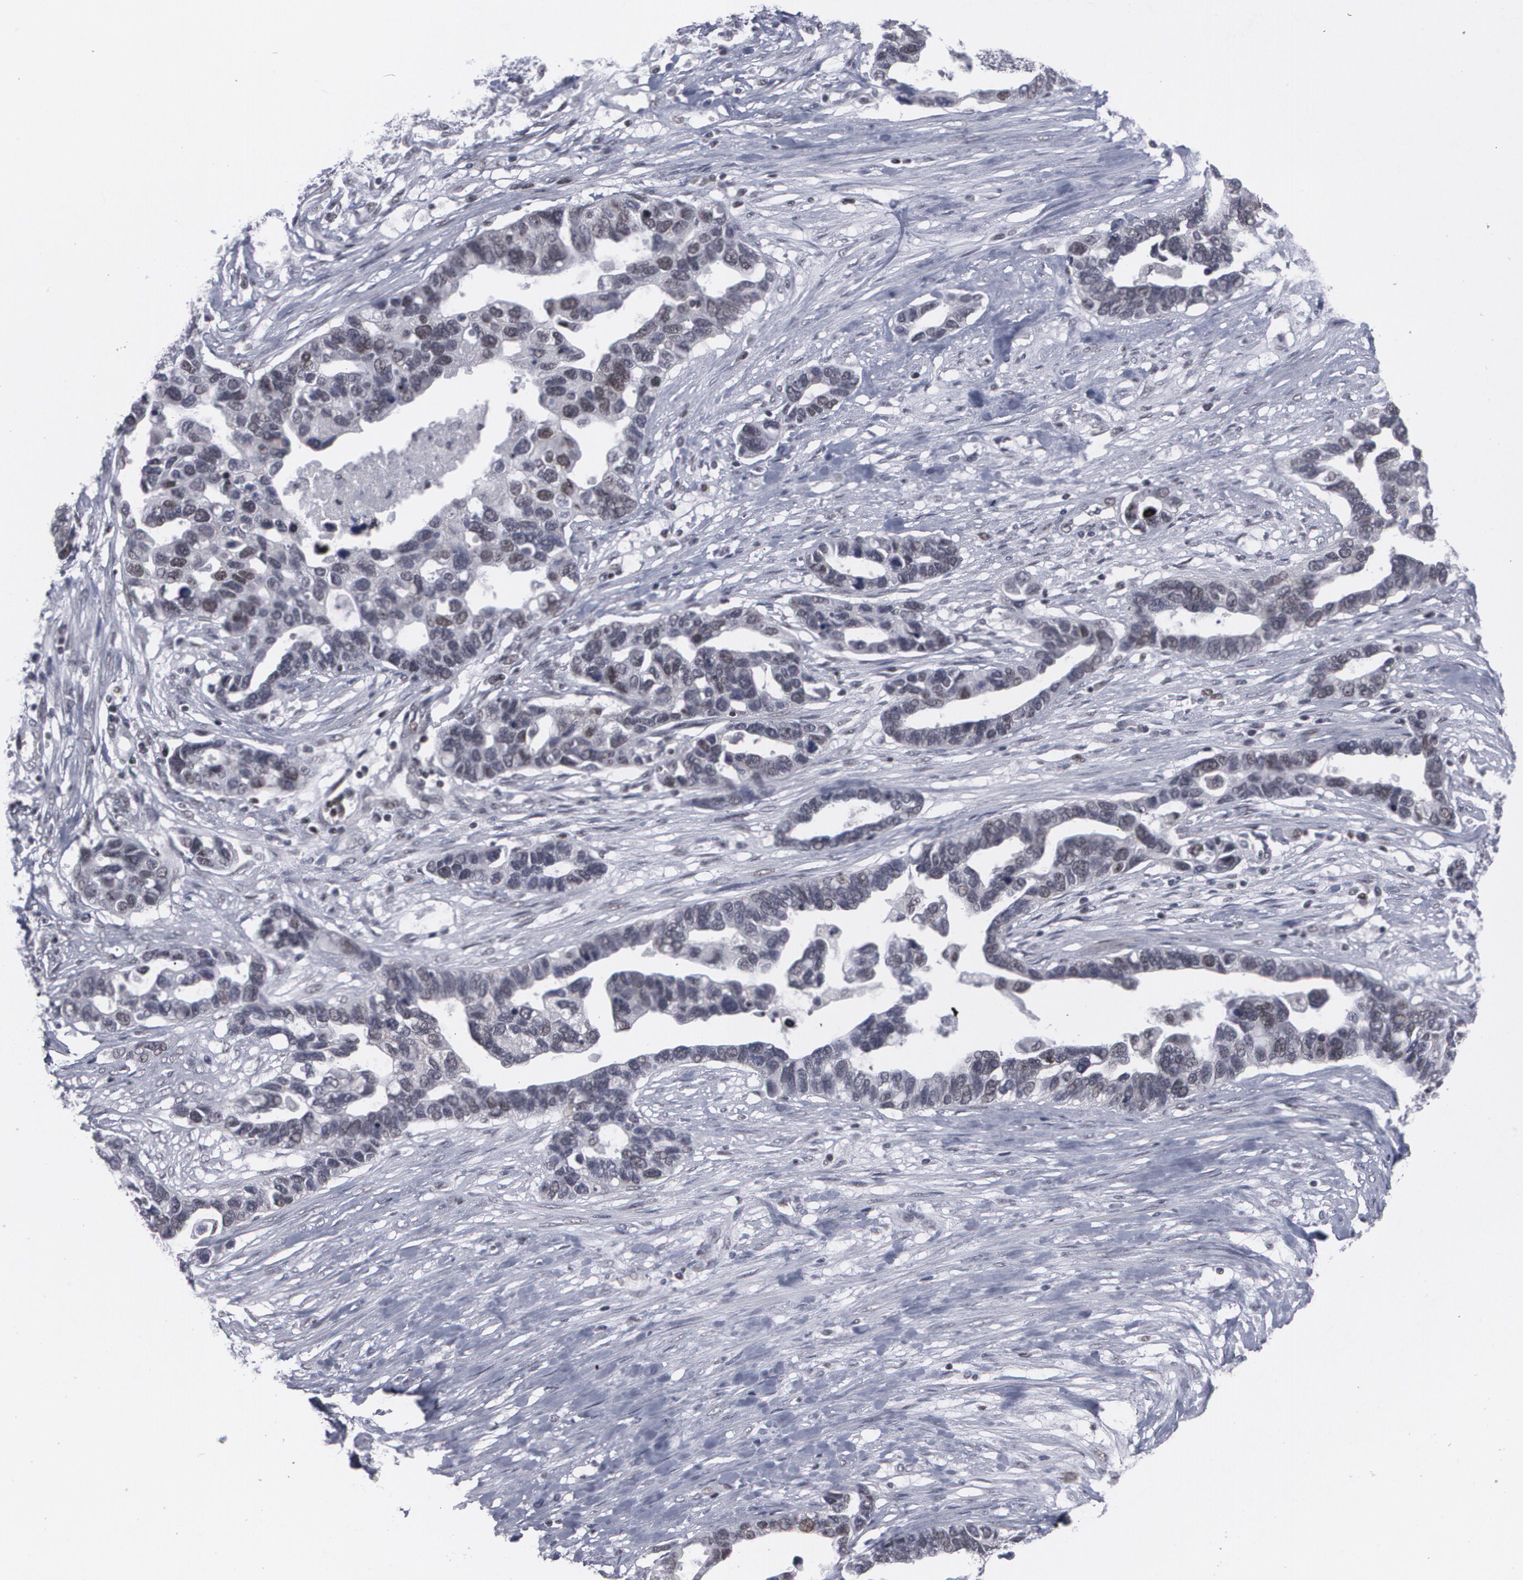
{"staining": {"intensity": "weak", "quantity": "25%-75%", "location": "nuclear"}, "tissue": "ovarian cancer", "cell_type": "Tumor cells", "image_type": "cancer", "snomed": [{"axis": "morphology", "description": "Cystadenocarcinoma, serous, NOS"}, {"axis": "topography", "description": "Ovary"}], "caption": "A brown stain shows weak nuclear staining of a protein in ovarian serous cystadenocarcinoma tumor cells. The staining is performed using DAB (3,3'-diaminobenzidine) brown chromogen to label protein expression. The nuclei are counter-stained blue using hematoxylin.", "gene": "MCL1", "patient": {"sex": "female", "age": 54}}